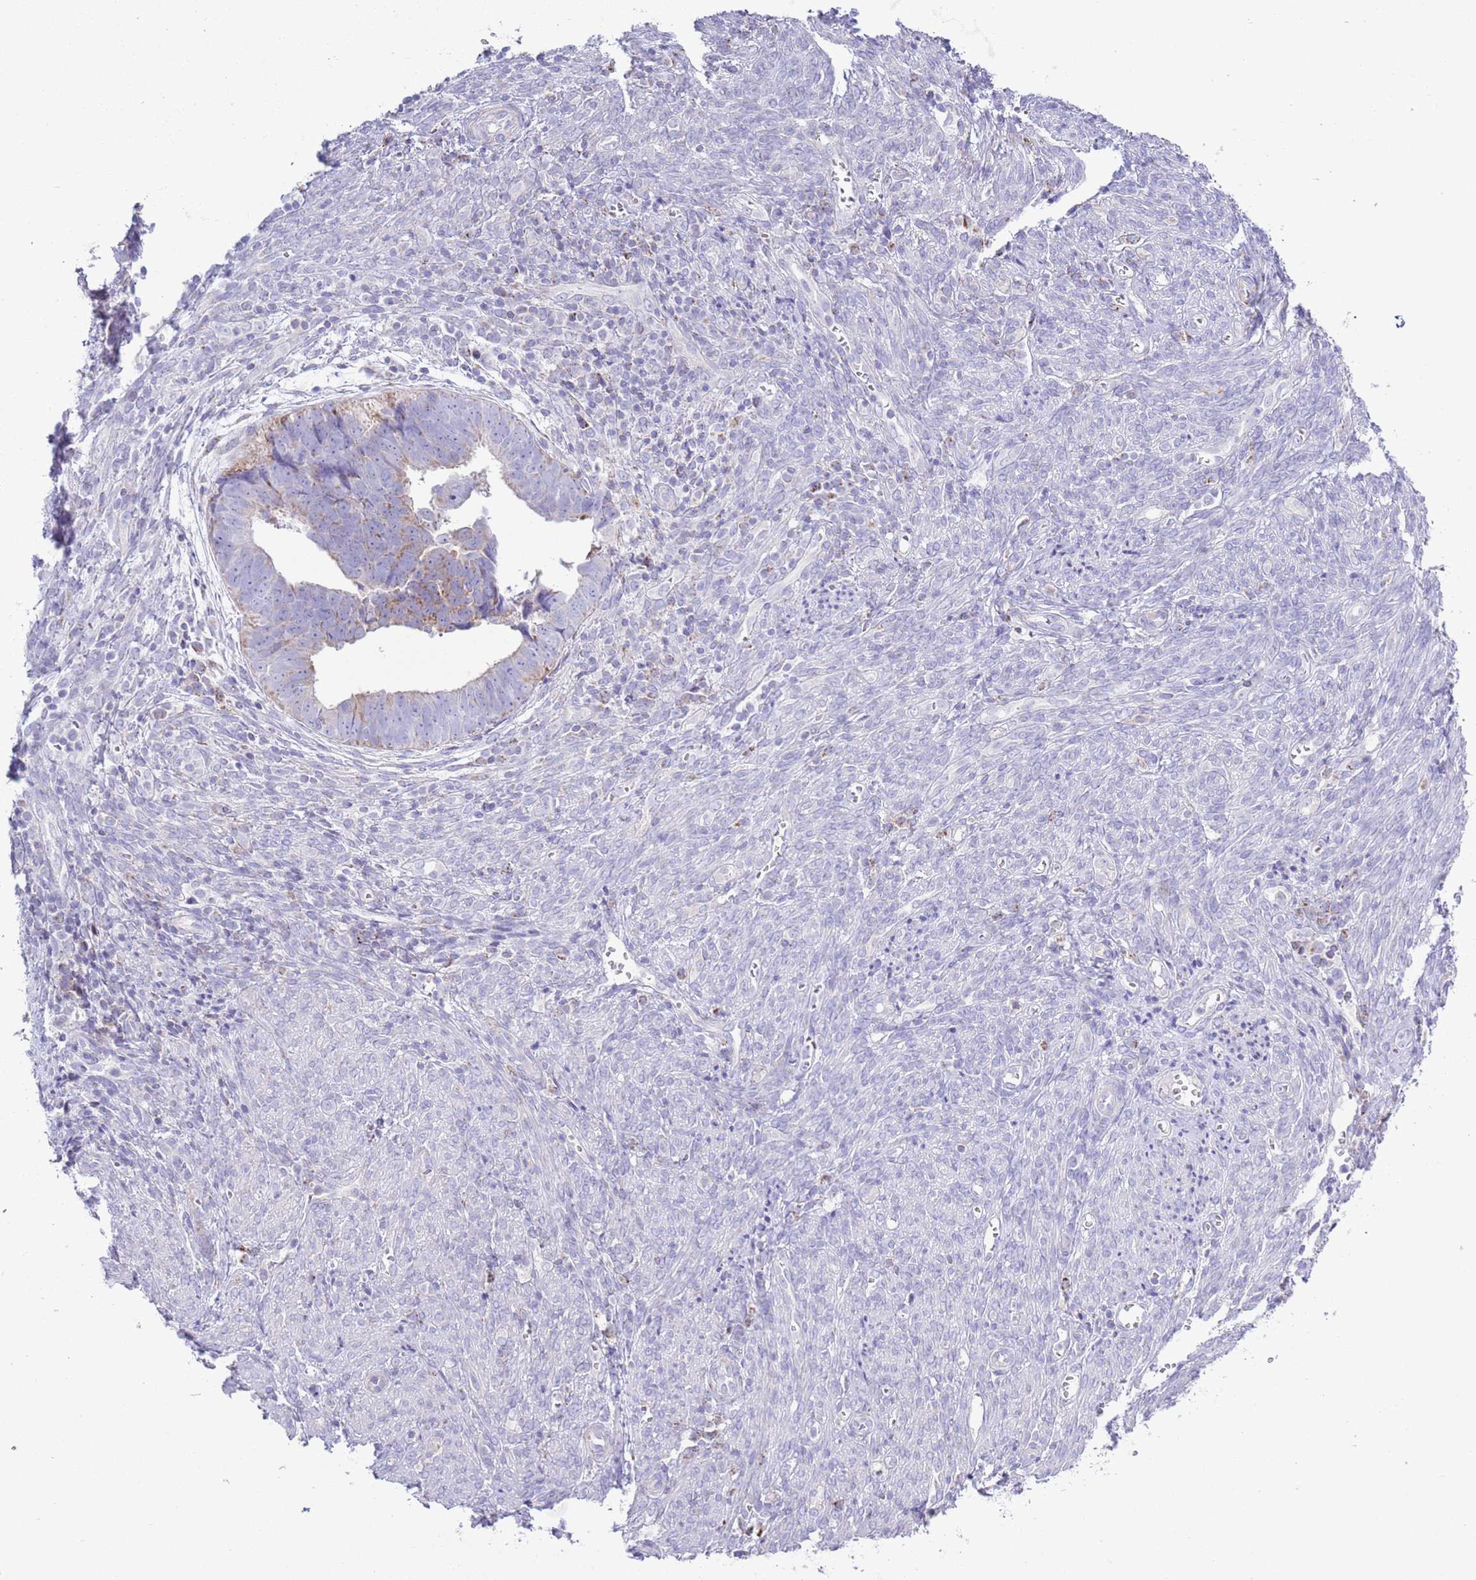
{"staining": {"intensity": "moderate", "quantity": "<25%", "location": "cytoplasmic/membranous"}, "tissue": "endometrial cancer", "cell_type": "Tumor cells", "image_type": "cancer", "snomed": [{"axis": "morphology", "description": "Adenocarcinoma, NOS"}, {"axis": "topography", "description": "Endometrium"}], "caption": "Immunohistochemical staining of endometrial adenocarcinoma reveals low levels of moderate cytoplasmic/membranous protein expression in approximately <25% of tumor cells.", "gene": "ATP6V1B1", "patient": {"sex": "female", "age": 75}}